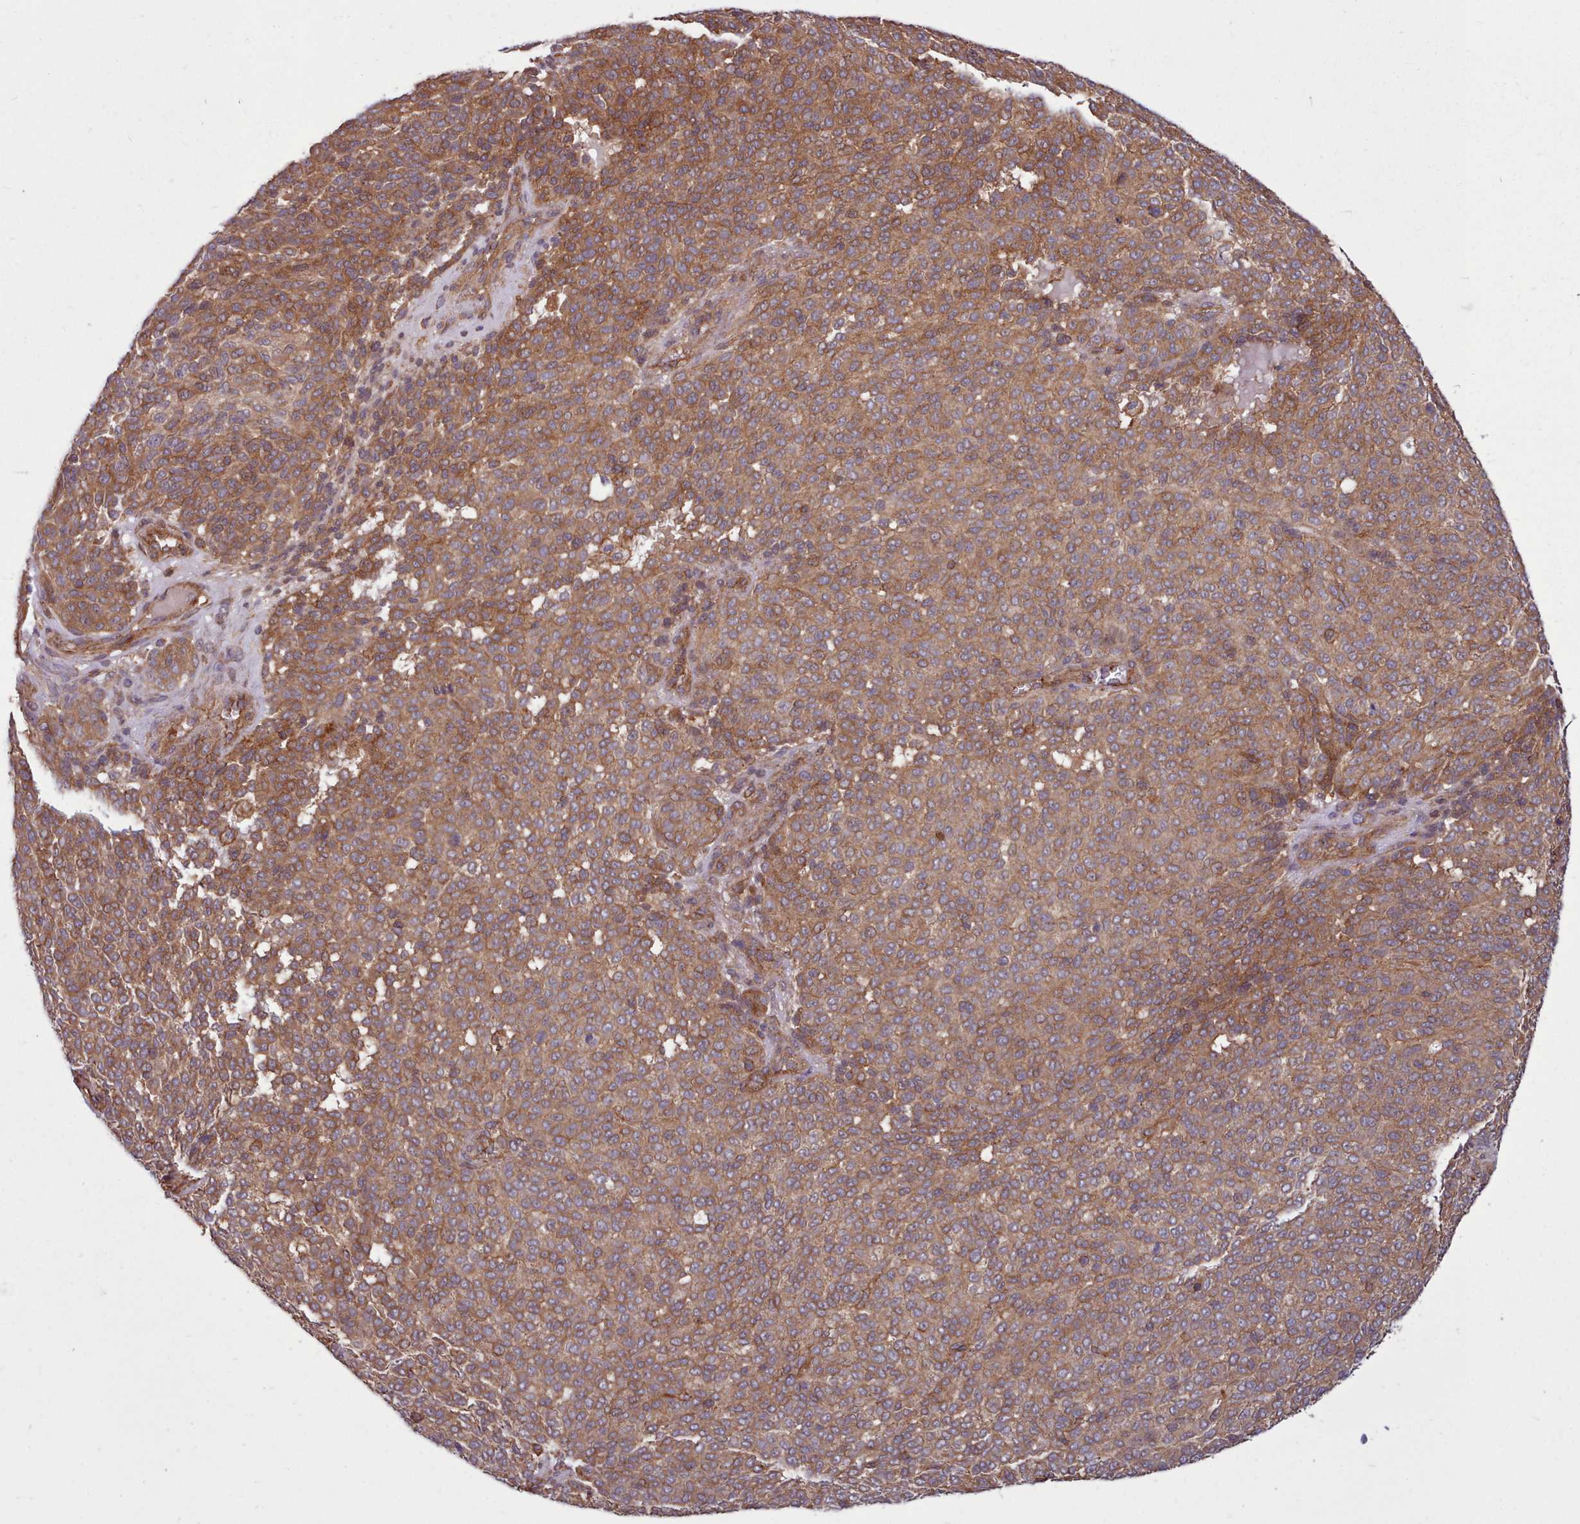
{"staining": {"intensity": "moderate", "quantity": ">75%", "location": "cytoplasmic/membranous"}, "tissue": "melanoma", "cell_type": "Tumor cells", "image_type": "cancer", "snomed": [{"axis": "morphology", "description": "Malignant melanoma, NOS"}, {"axis": "topography", "description": "Skin"}], "caption": "Human melanoma stained with a protein marker demonstrates moderate staining in tumor cells.", "gene": "STUB1", "patient": {"sex": "male", "age": 49}}